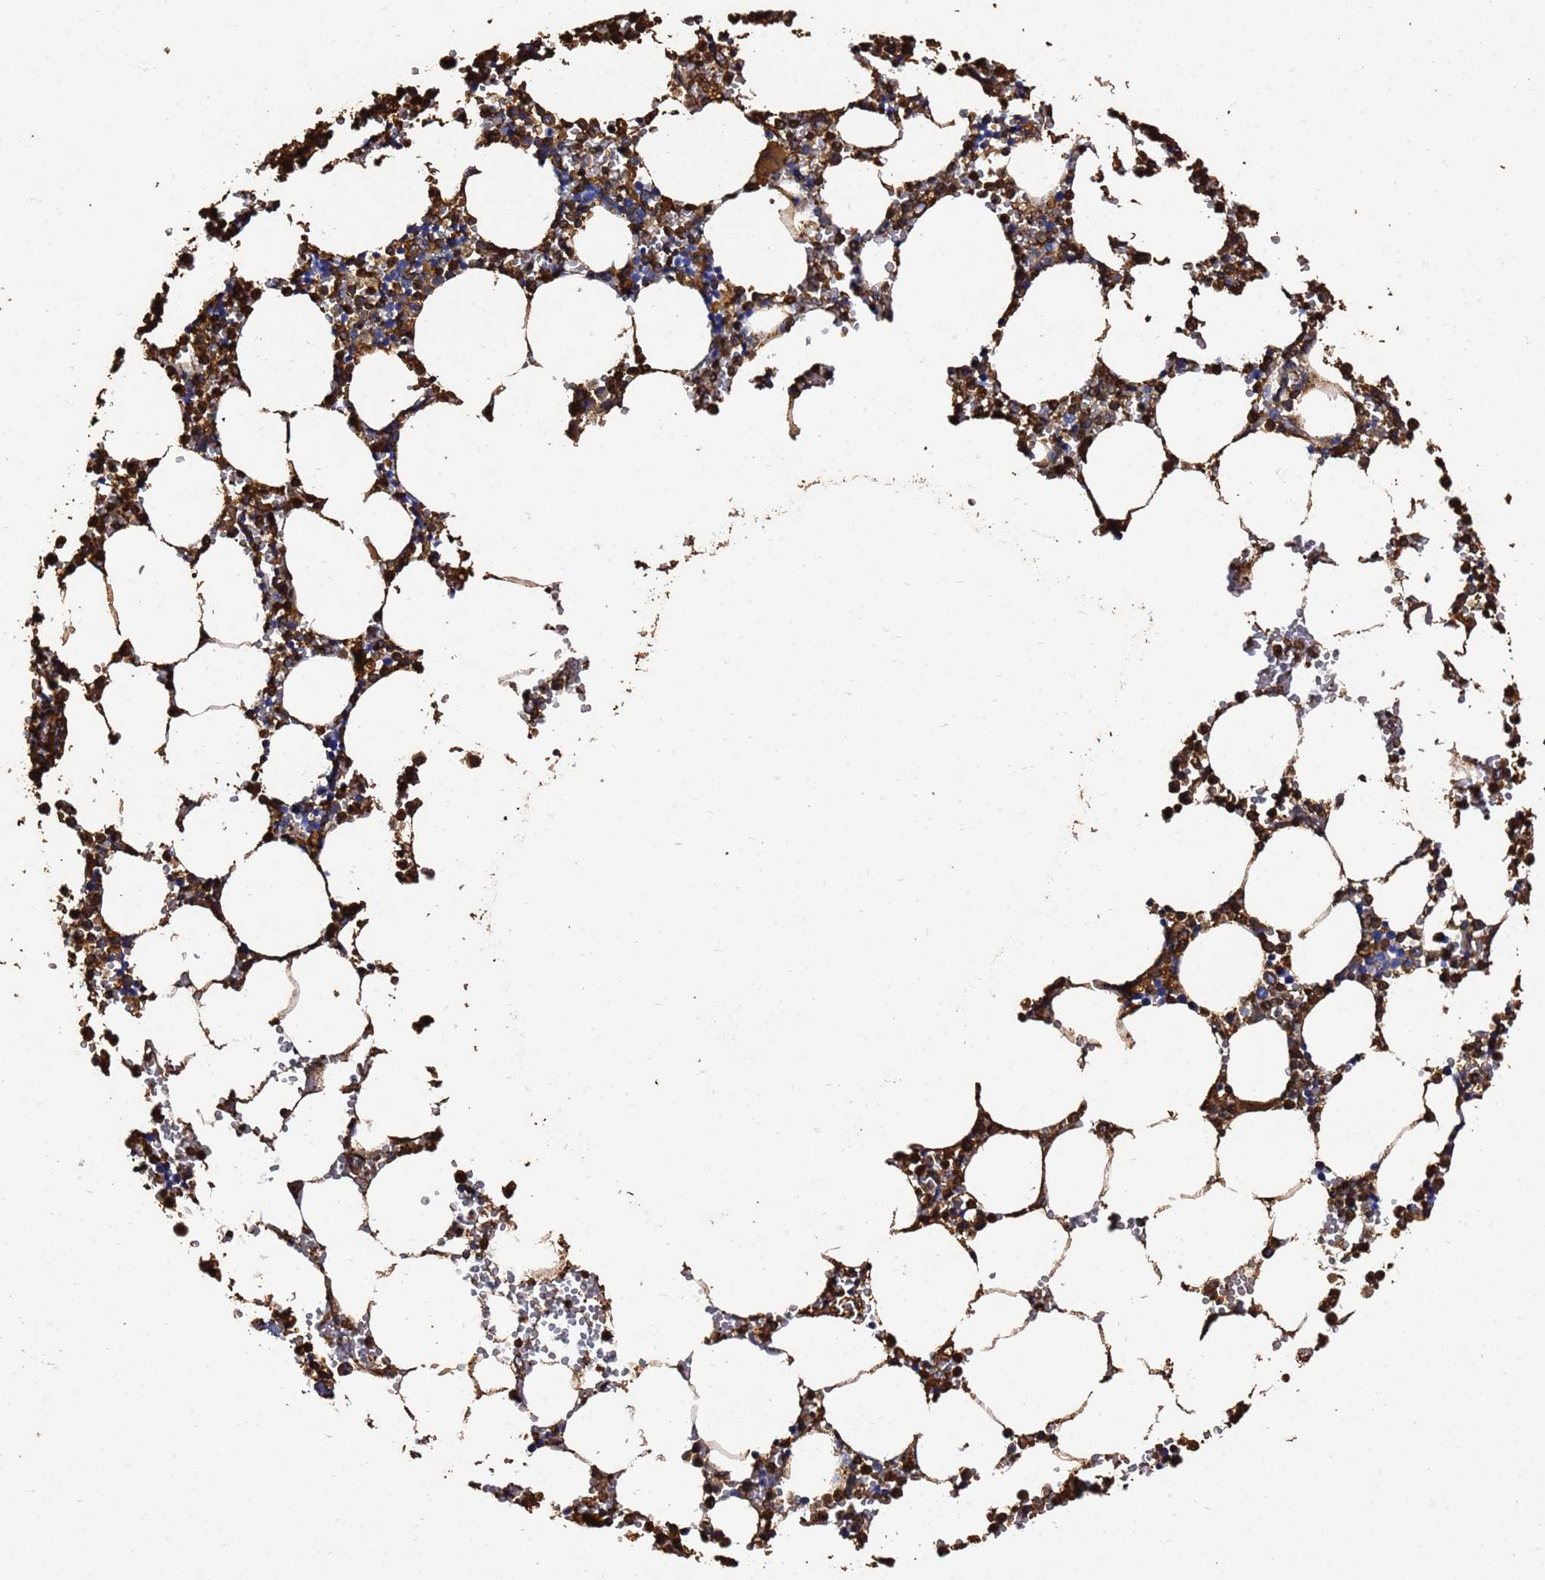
{"staining": {"intensity": "strong", "quantity": "25%-75%", "location": "cytoplasmic/membranous"}, "tissue": "bone marrow", "cell_type": "Hematopoietic cells", "image_type": "normal", "snomed": [{"axis": "morphology", "description": "Normal tissue, NOS"}, {"axis": "topography", "description": "Bone marrow"}], "caption": "Protein staining displays strong cytoplasmic/membranous staining in approximately 25%-75% of hematopoietic cells in normal bone marrow.", "gene": "ACTA1", "patient": {"sex": "female", "age": 64}}